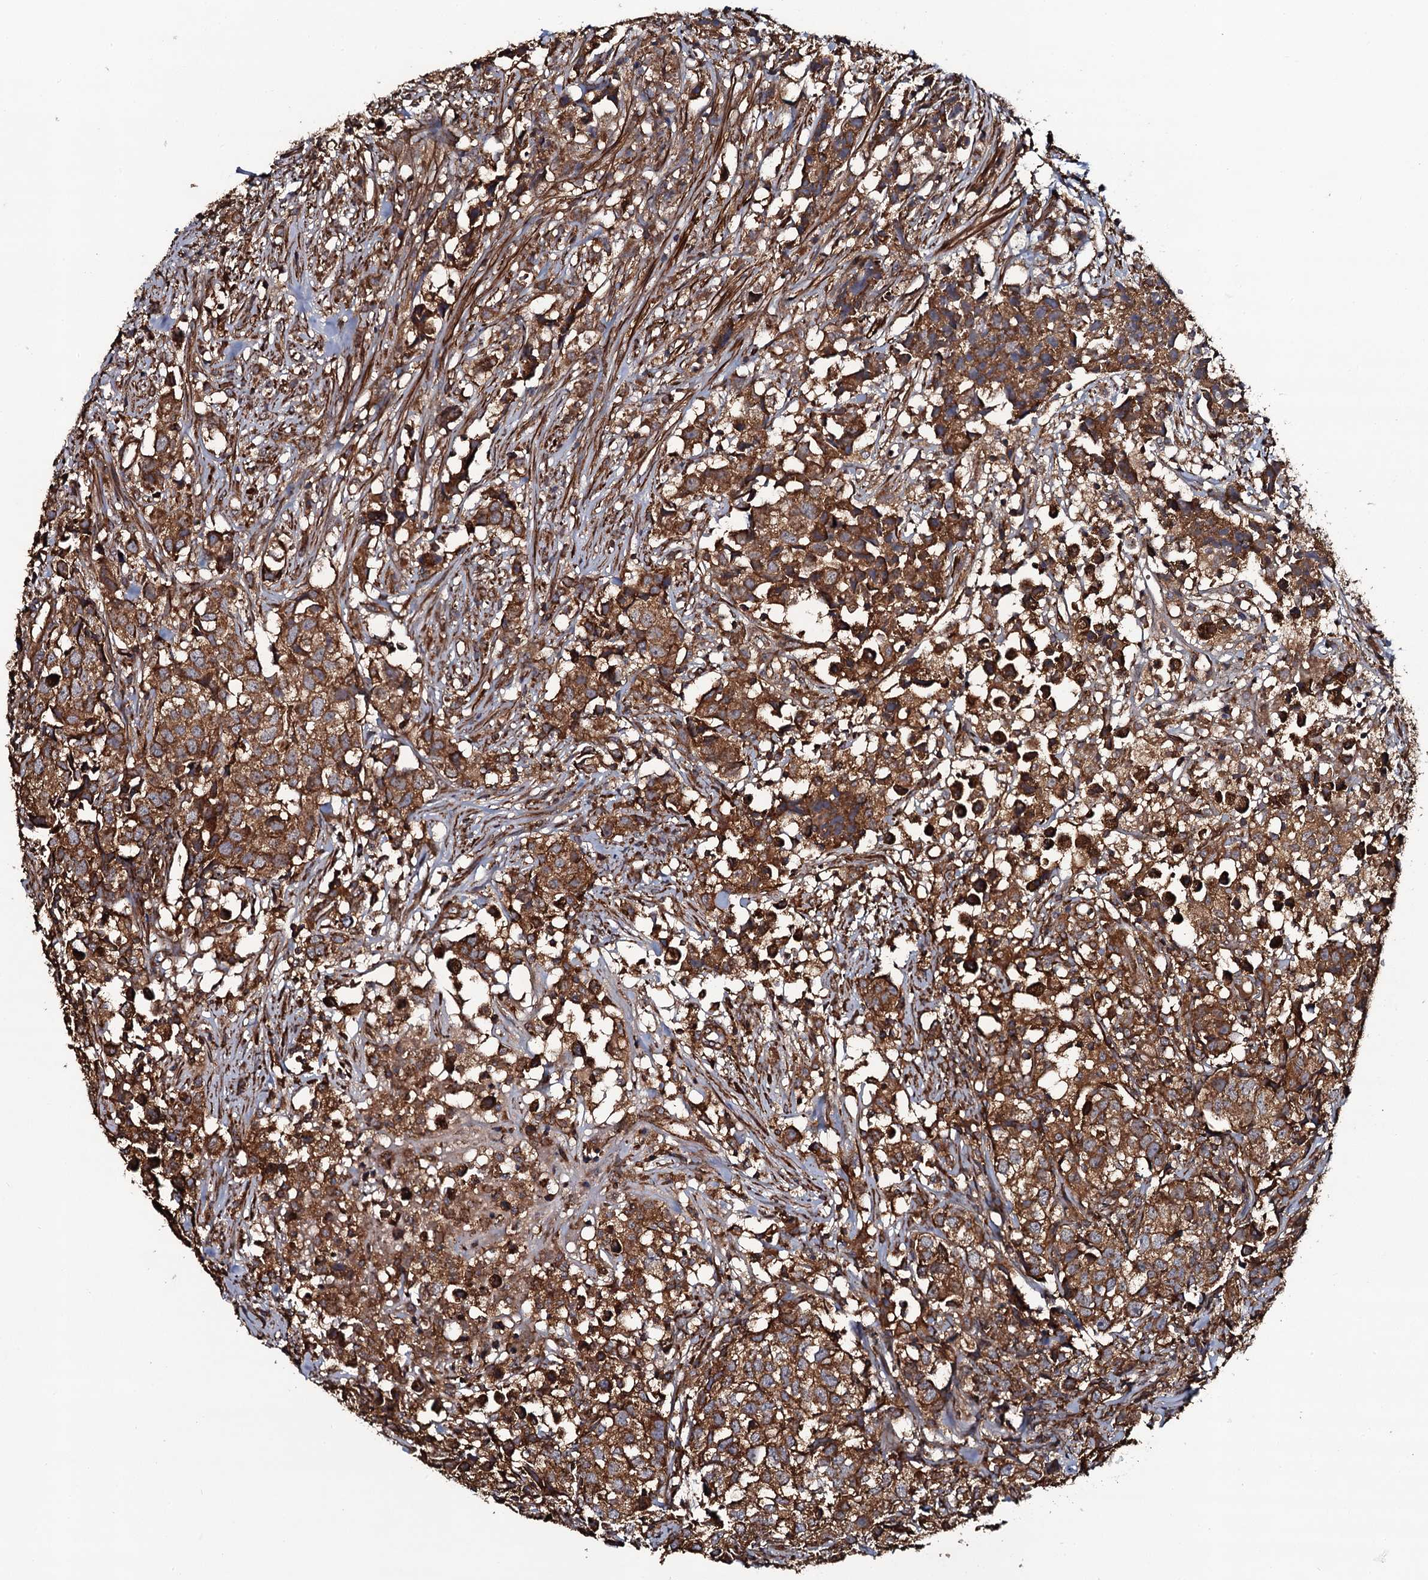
{"staining": {"intensity": "strong", "quantity": ">75%", "location": "cytoplasmic/membranous"}, "tissue": "urothelial cancer", "cell_type": "Tumor cells", "image_type": "cancer", "snomed": [{"axis": "morphology", "description": "Urothelial carcinoma, High grade"}, {"axis": "topography", "description": "Urinary bladder"}], "caption": "Strong cytoplasmic/membranous staining for a protein is appreciated in approximately >75% of tumor cells of high-grade urothelial carcinoma using immunohistochemistry (IHC).", "gene": "VWA8", "patient": {"sex": "female", "age": 75}}